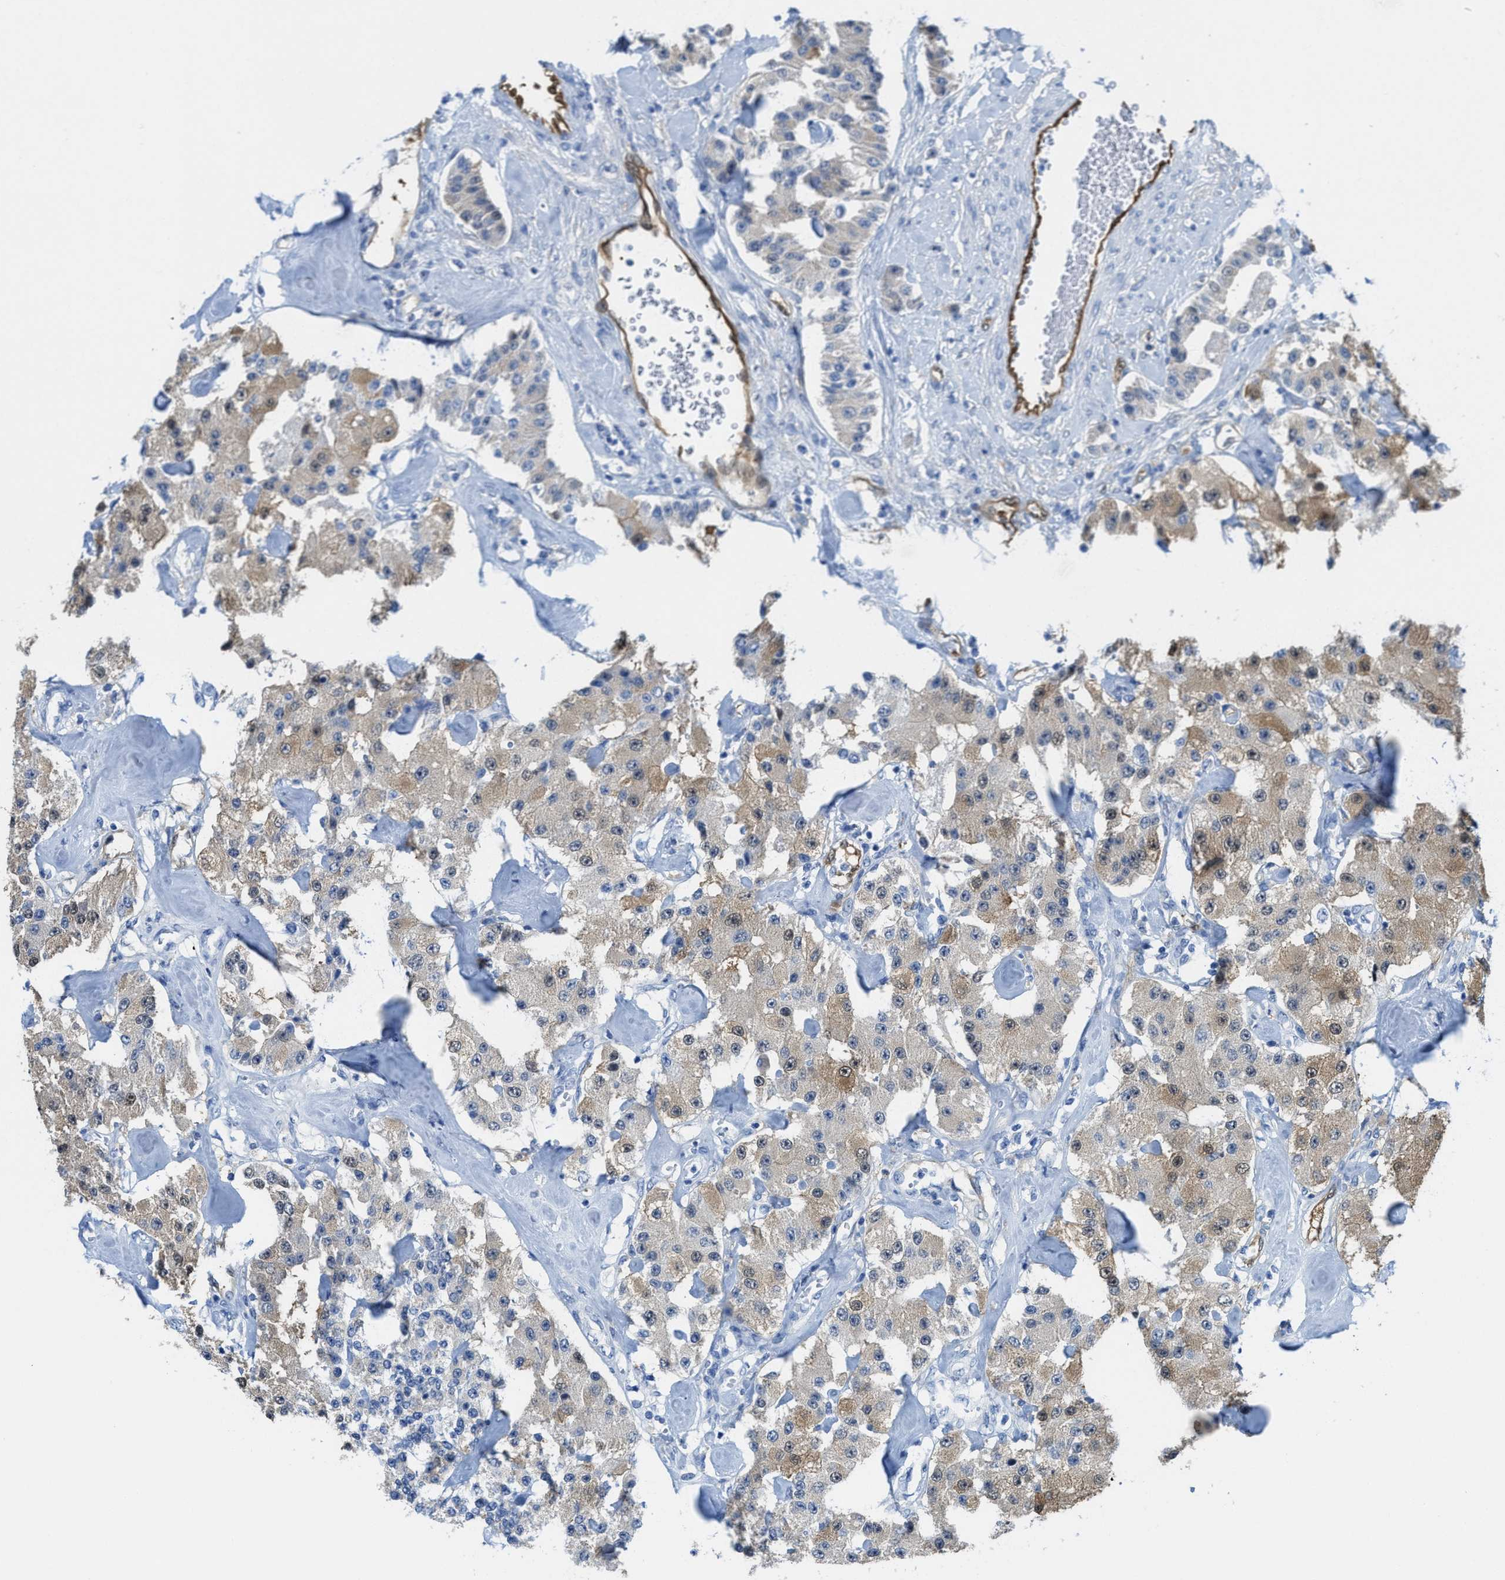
{"staining": {"intensity": "weak", "quantity": "25%-75%", "location": "cytoplasmic/membranous"}, "tissue": "carcinoid", "cell_type": "Tumor cells", "image_type": "cancer", "snomed": [{"axis": "morphology", "description": "Carcinoid, malignant, NOS"}, {"axis": "topography", "description": "Pancreas"}], "caption": "IHC (DAB) staining of carcinoid (malignant) reveals weak cytoplasmic/membranous protein staining in approximately 25%-75% of tumor cells.", "gene": "ASS1", "patient": {"sex": "male", "age": 41}}